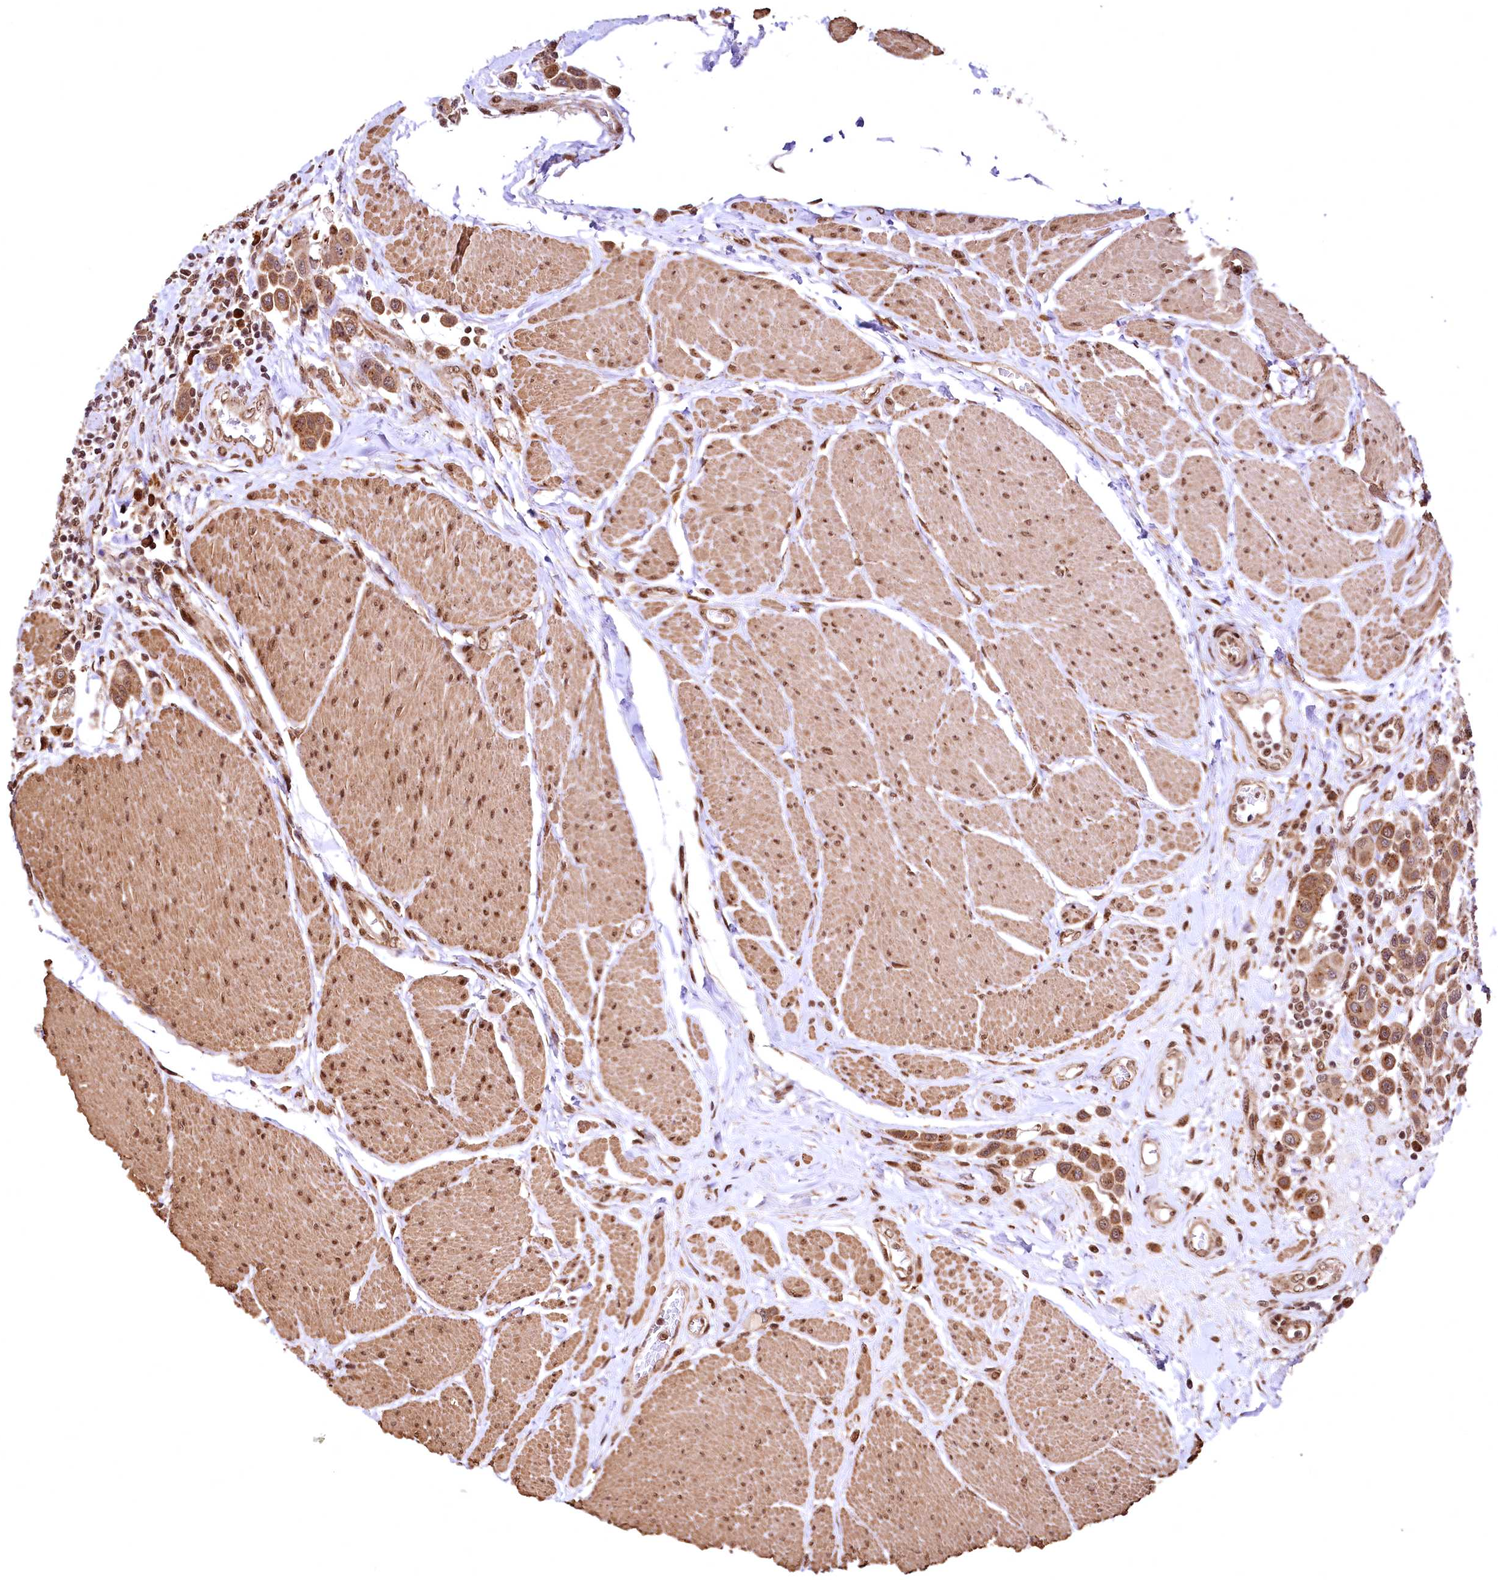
{"staining": {"intensity": "moderate", "quantity": ">75%", "location": "cytoplasmic/membranous"}, "tissue": "urothelial cancer", "cell_type": "Tumor cells", "image_type": "cancer", "snomed": [{"axis": "morphology", "description": "Urothelial carcinoma, High grade"}, {"axis": "topography", "description": "Urinary bladder"}], "caption": "Immunohistochemical staining of human urothelial carcinoma (high-grade) reveals moderate cytoplasmic/membranous protein expression in approximately >75% of tumor cells.", "gene": "PDS5B", "patient": {"sex": "male", "age": 50}}